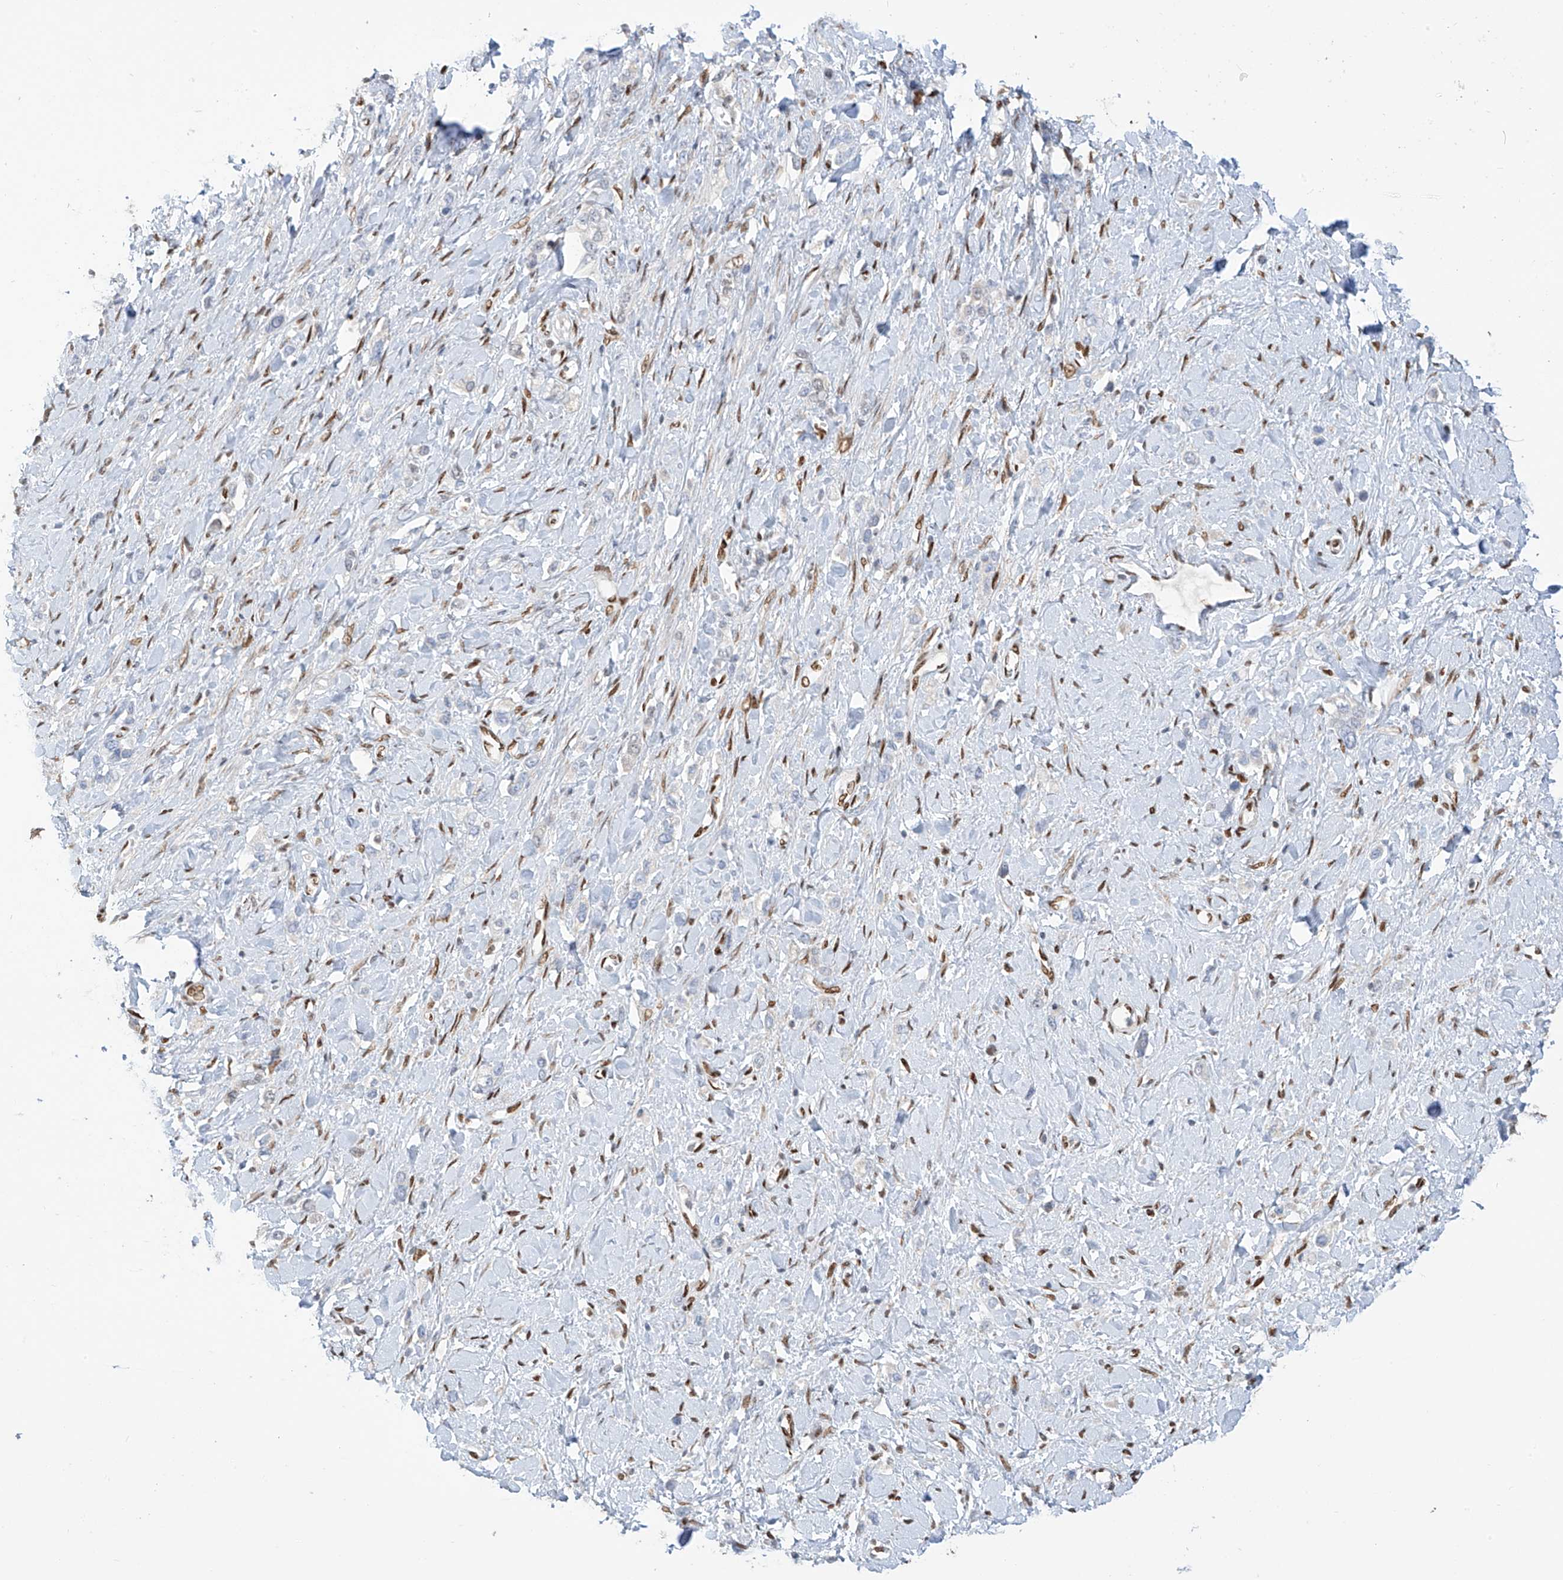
{"staining": {"intensity": "negative", "quantity": "none", "location": "none"}, "tissue": "stomach cancer", "cell_type": "Tumor cells", "image_type": "cancer", "snomed": [{"axis": "morphology", "description": "Normal tissue, NOS"}, {"axis": "morphology", "description": "Adenocarcinoma, NOS"}, {"axis": "topography", "description": "Stomach, upper"}, {"axis": "topography", "description": "Stomach"}], "caption": "There is no significant positivity in tumor cells of stomach cancer.", "gene": "PM20D2", "patient": {"sex": "female", "age": 65}}